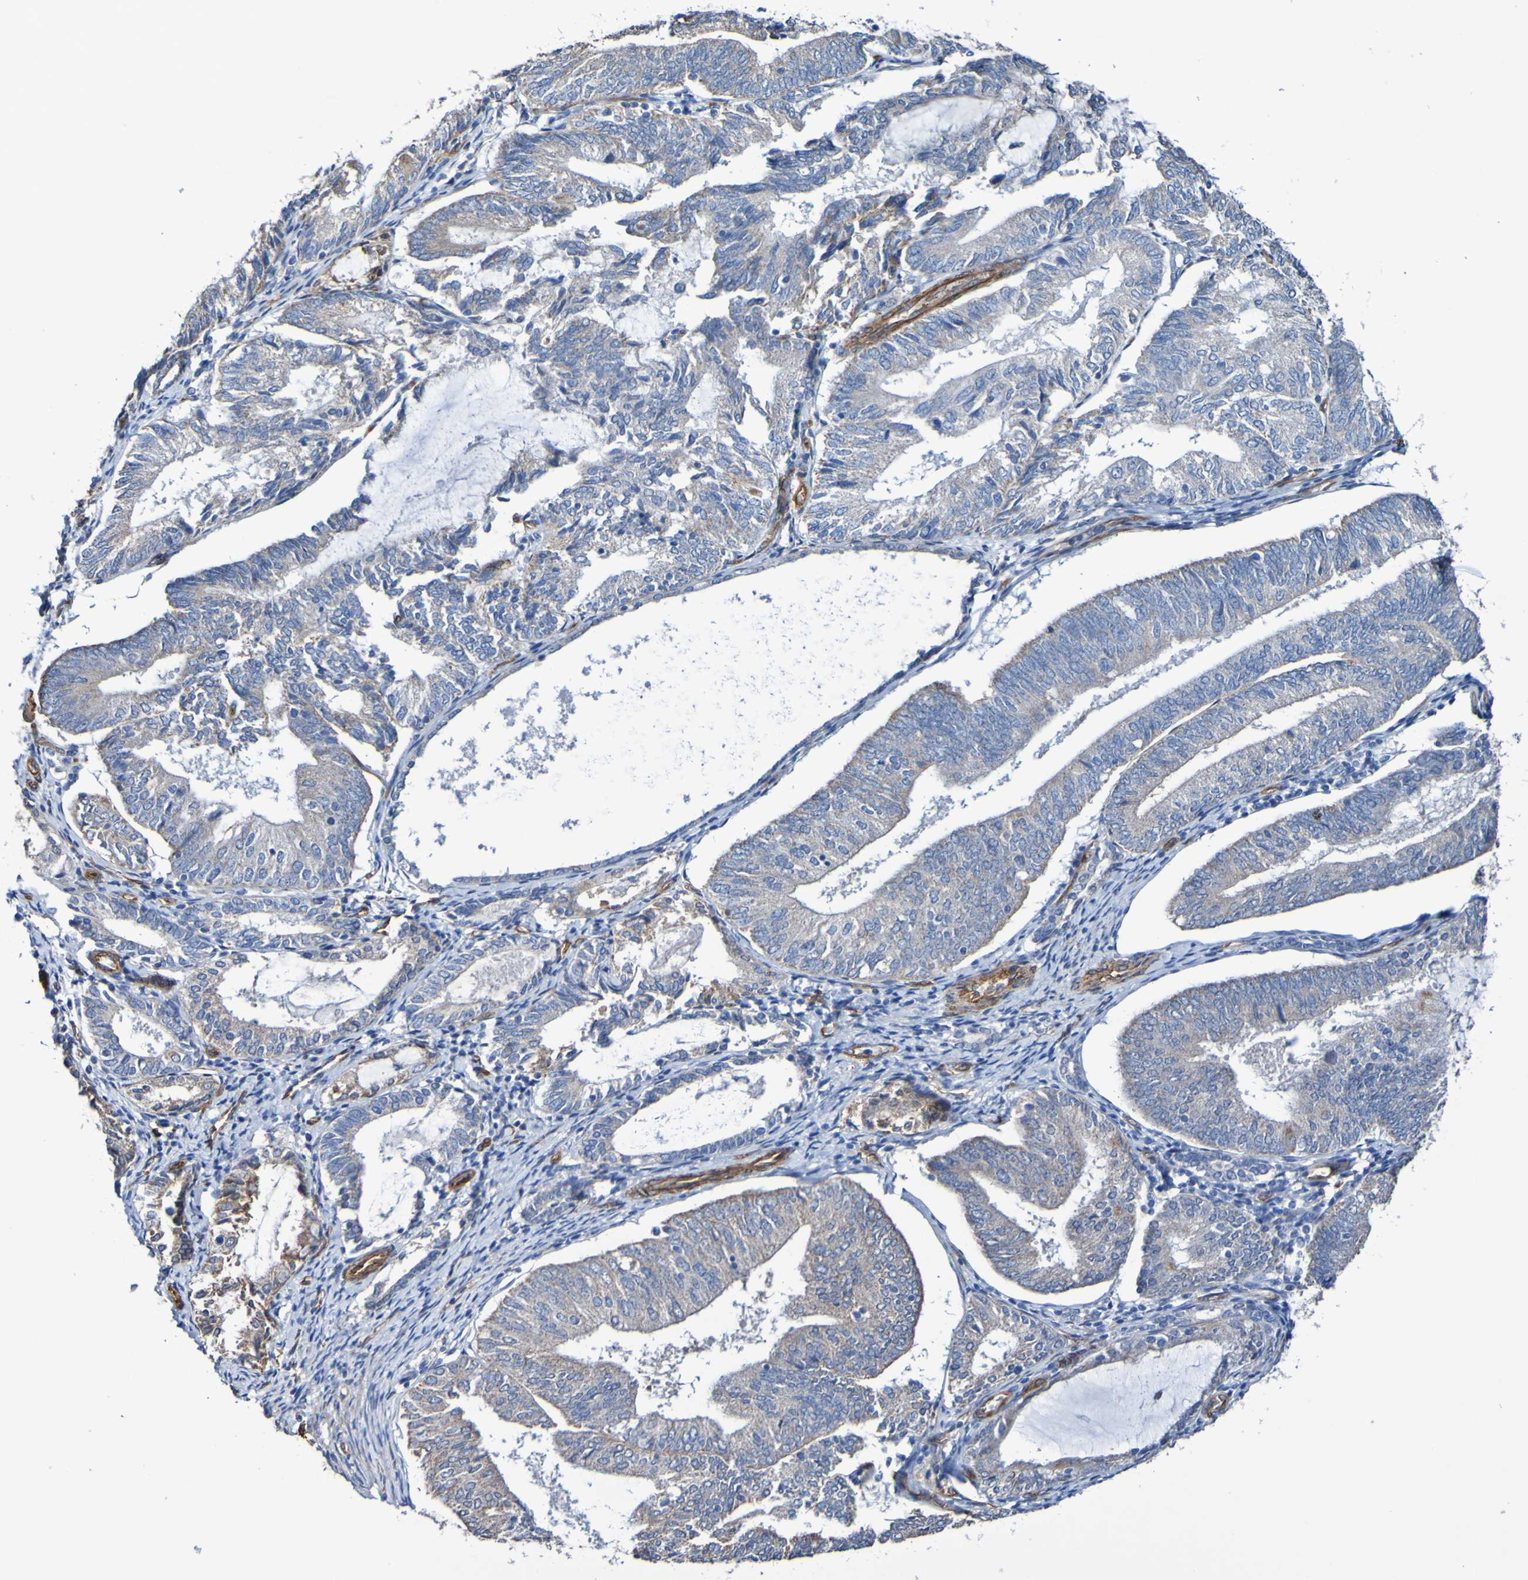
{"staining": {"intensity": "weak", "quantity": "<25%", "location": "cytoplasmic/membranous"}, "tissue": "endometrial cancer", "cell_type": "Tumor cells", "image_type": "cancer", "snomed": [{"axis": "morphology", "description": "Adenocarcinoma, NOS"}, {"axis": "topography", "description": "Endometrium"}], "caption": "There is no significant expression in tumor cells of endometrial adenocarcinoma.", "gene": "ELMOD3", "patient": {"sex": "female", "age": 81}}